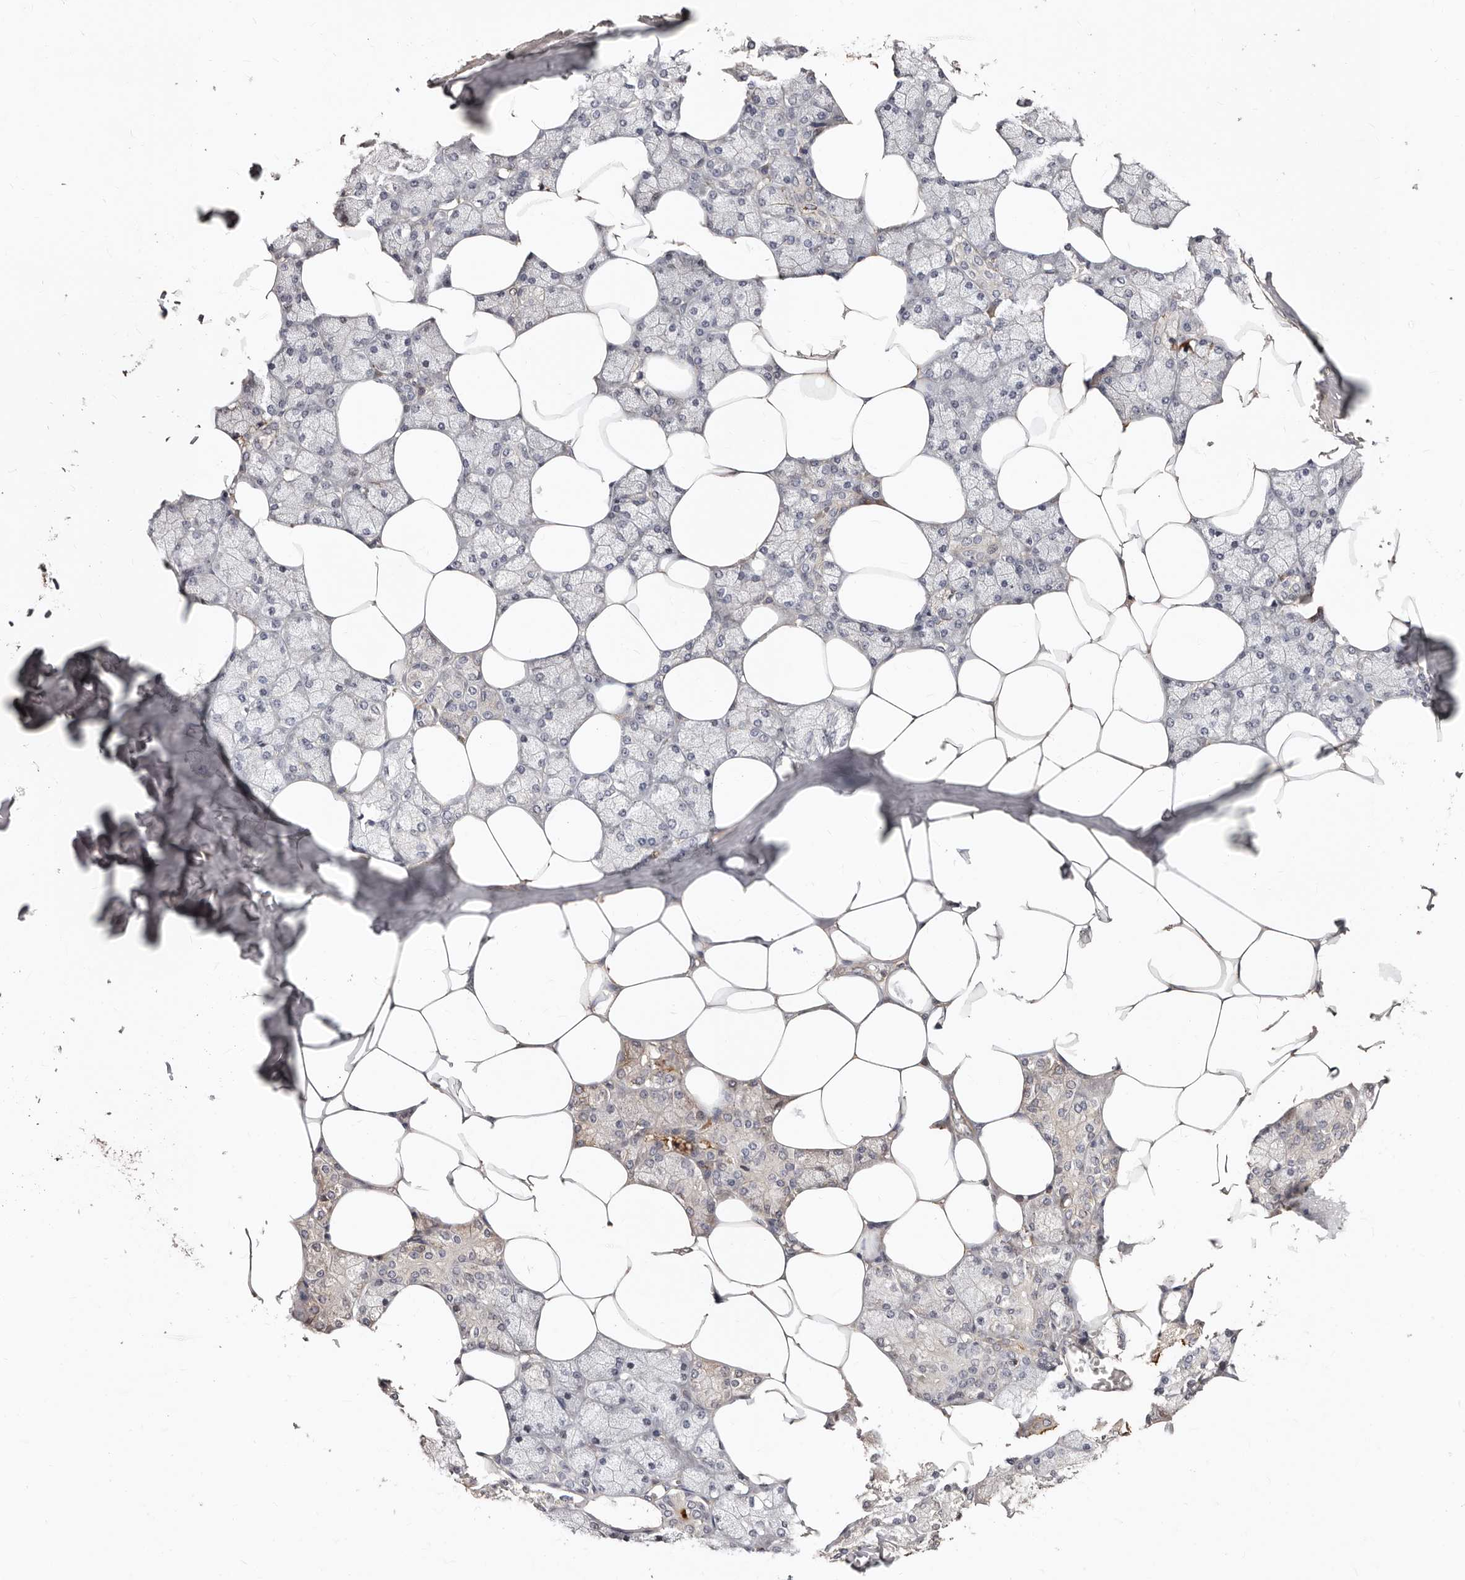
{"staining": {"intensity": "strong", "quantity": "<25%", "location": "cytoplasmic/membranous"}, "tissue": "salivary gland", "cell_type": "Glandular cells", "image_type": "normal", "snomed": [{"axis": "morphology", "description": "Normal tissue, NOS"}, {"axis": "topography", "description": "Salivary gland"}], "caption": "A high-resolution histopathology image shows IHC staining of normal salivary gland, which shows strong cytoplasmic/membranous positivity in about <25% of glandular cells. Using DAB (brown) and hematoxylin (blue) stains, captured at high magnification using brightfield microscopy.", "gene": "APOL6", "patient": {"sex": "male", "age": 62}}